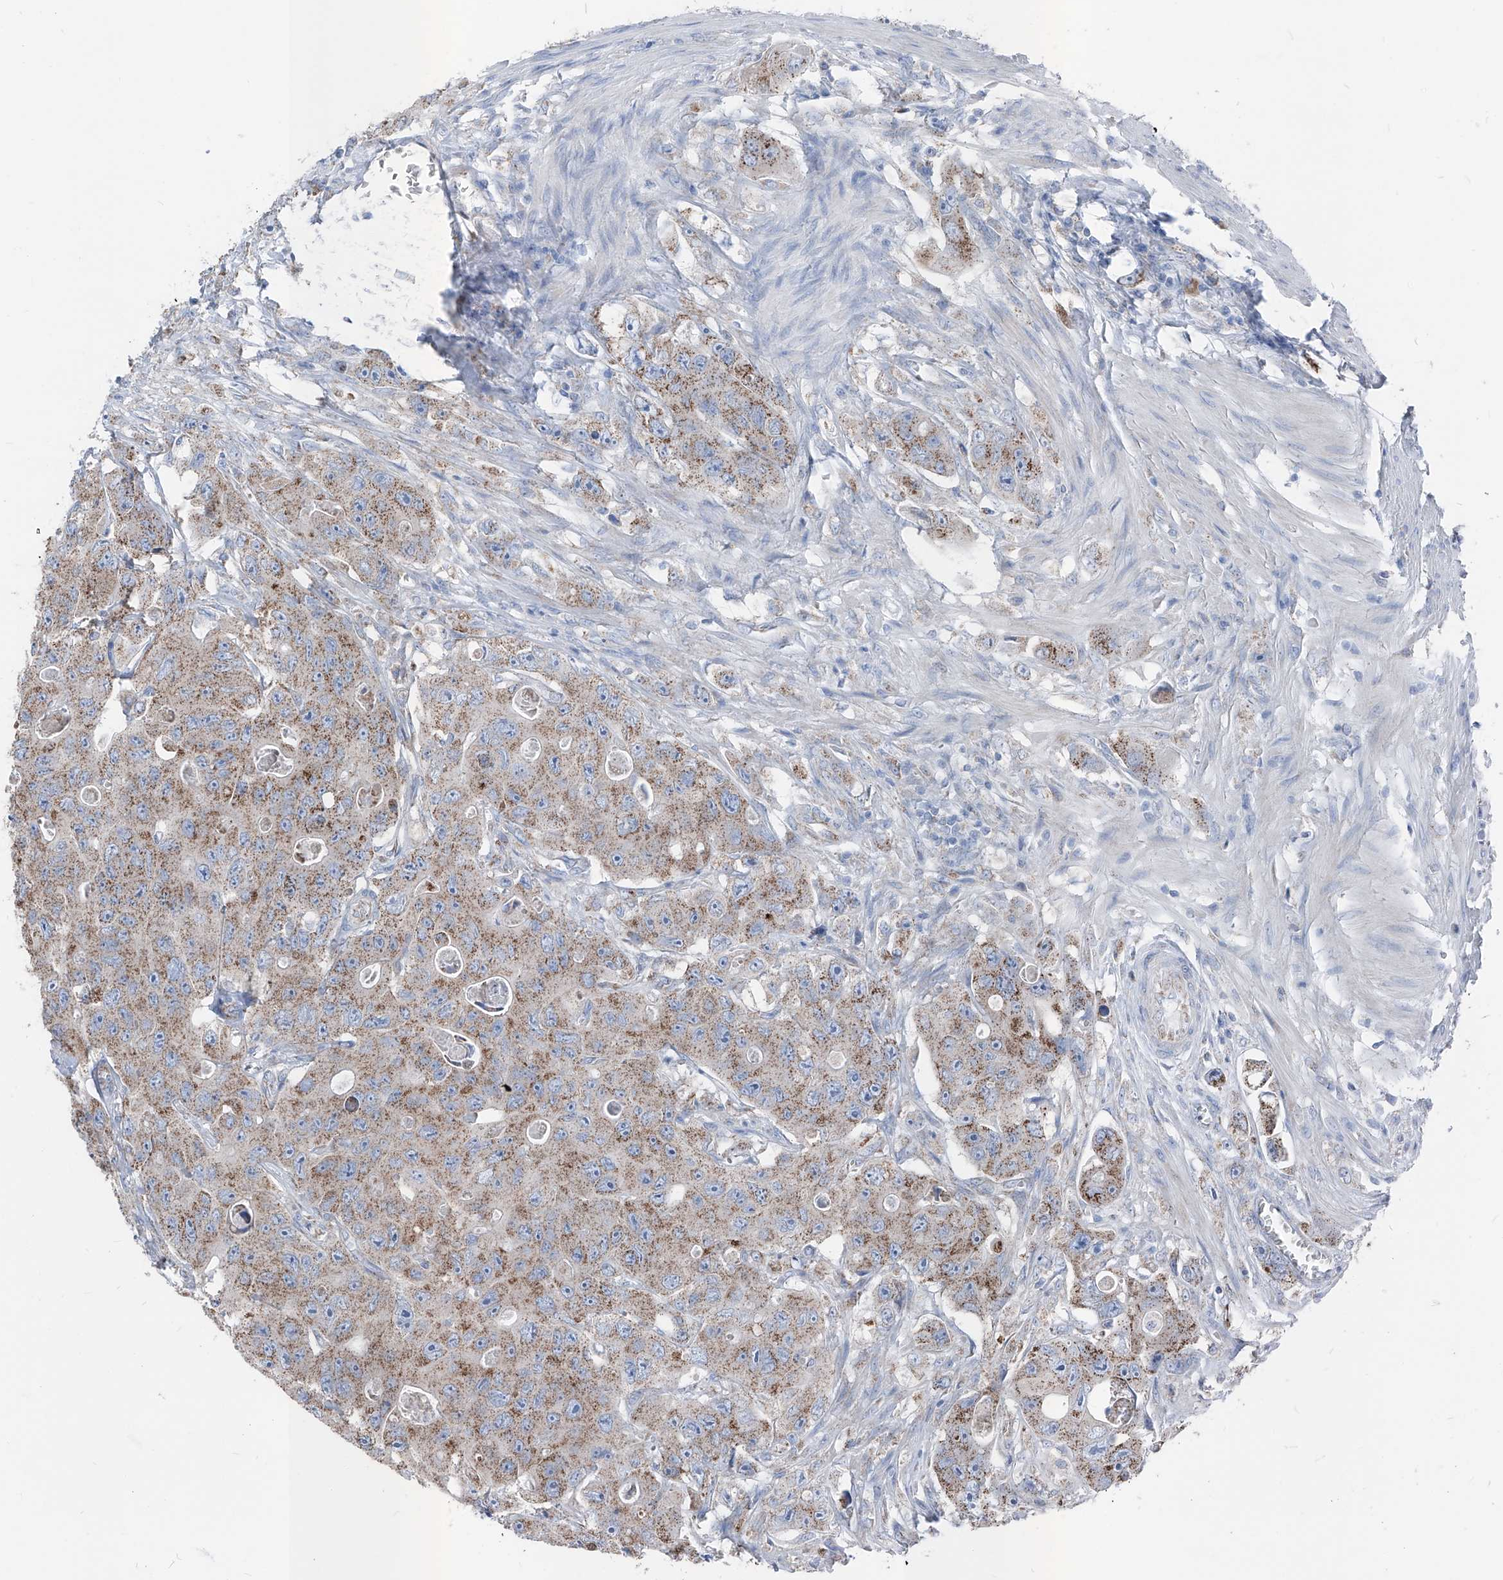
{"staining": {"intensity": "moderate", "quantity": ">75%", "location": "cytoplasmic/membranous"}, "tissue": "colorectal cancer", "cell_type": "Tumor cells", "image_type": "cancer", "snomed": [{"axis": "morphology", "description": "Adenocarcinoma, NOS"}, {"axis": "topography", "description": "Colon"}], "caption": "DAB (3,3'-diaminobenzidine) immunohistochemical staining of colorectal cancer (adenocarcinoma) displays moderate cytoplasmic/membranous protein staining in approximately >75% of tumor cells. (DAB (3,3'-diaminobenzidine) = brown stain, brightfield microscopy at high magnification).", "gene": "AGPS", "patient": {"sex": "female", "age": 46}}